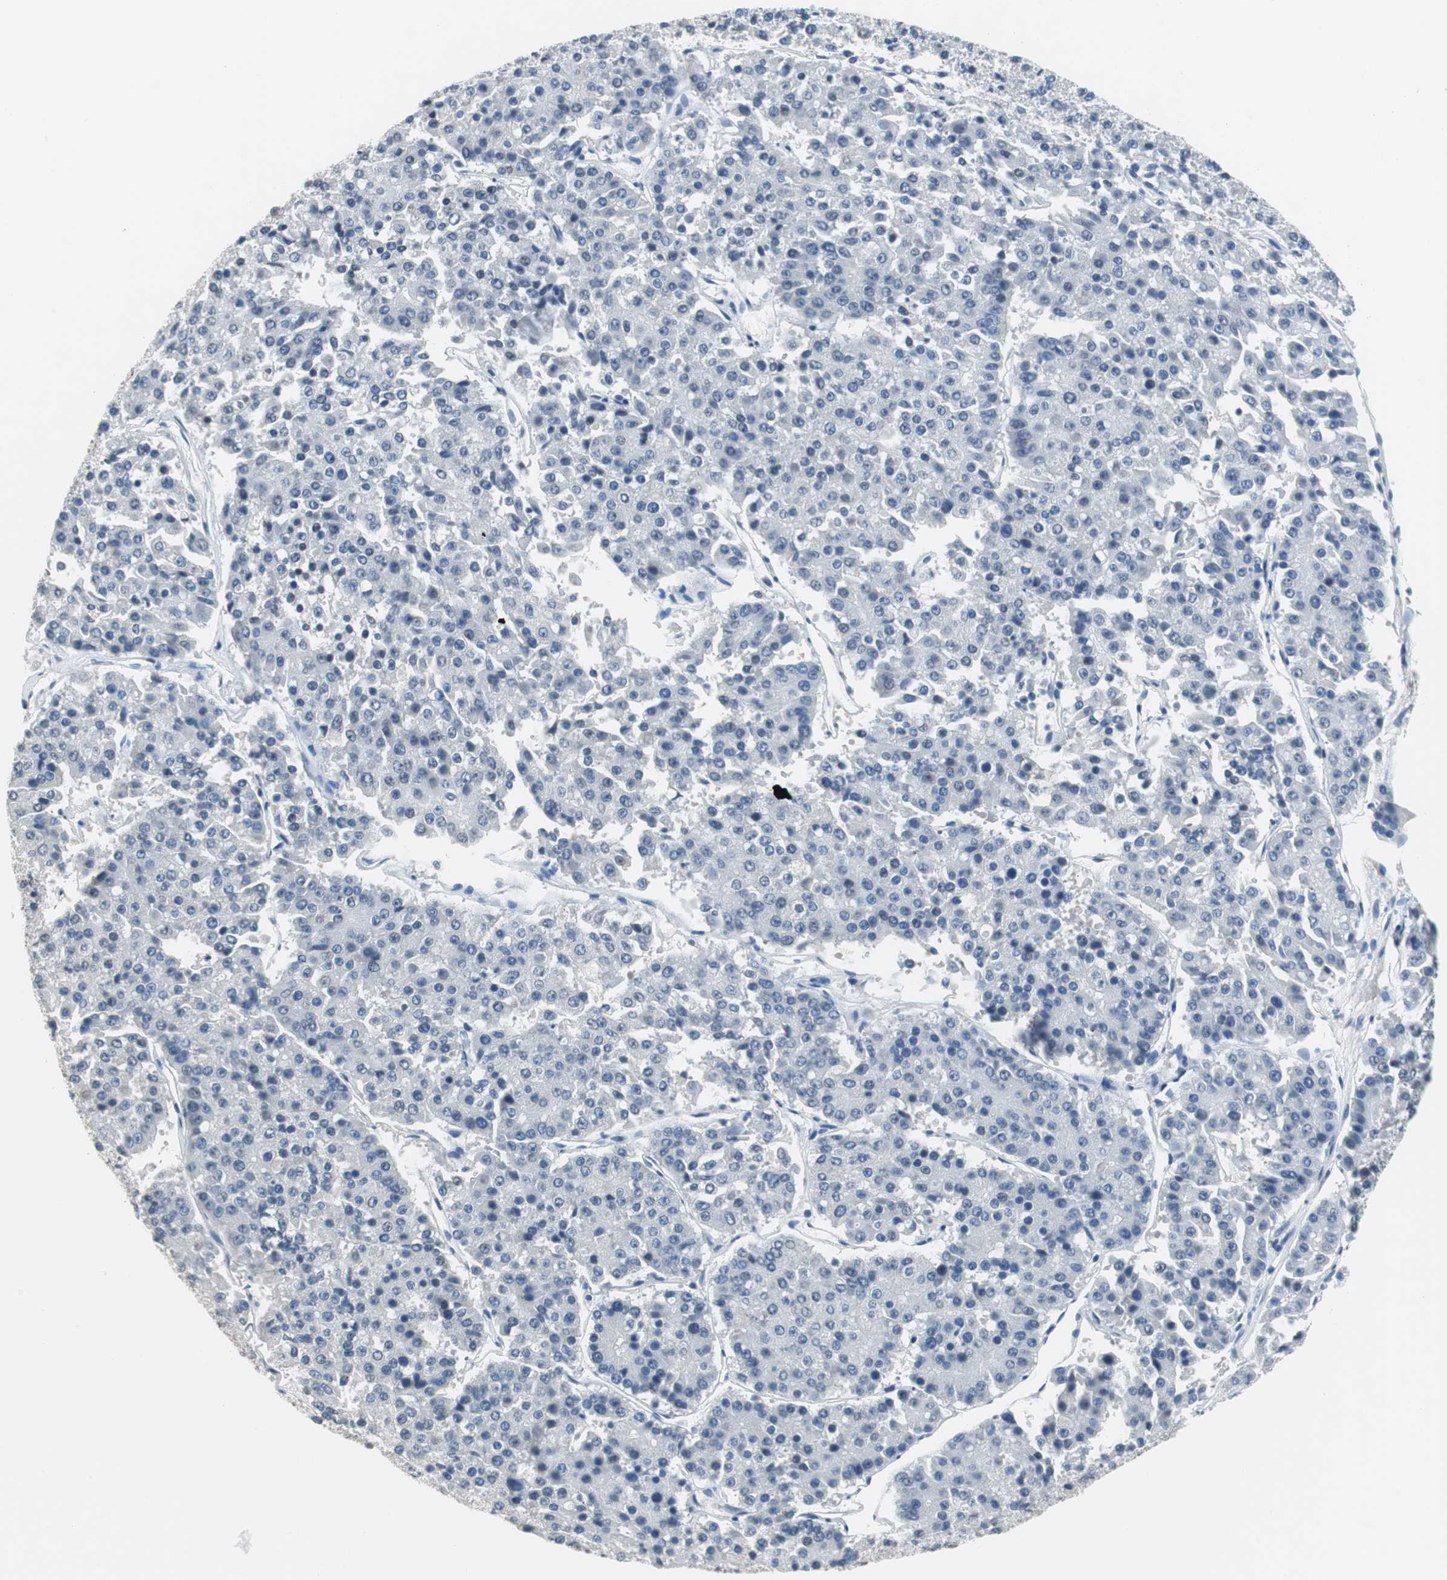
{"staining": {"intensity": "negative", "quantity": "none", "location": "none"}, "tissue": "pancreatic cancer", "cell_type": "Tumor cells", "image_type": "cancer", "snomed": [{"axis": "morphology", "description": "Adenocarcinoma, NOS"}, {"axis": "topography", "description": "Pancreas"}], "caption": "Immunohistochemical staining of adenocarcinoma (pancreatic) exhibits no significant staining in tumor cells.", "gene": "MUC7", "patient": {"sex": "male", "age": 50}}